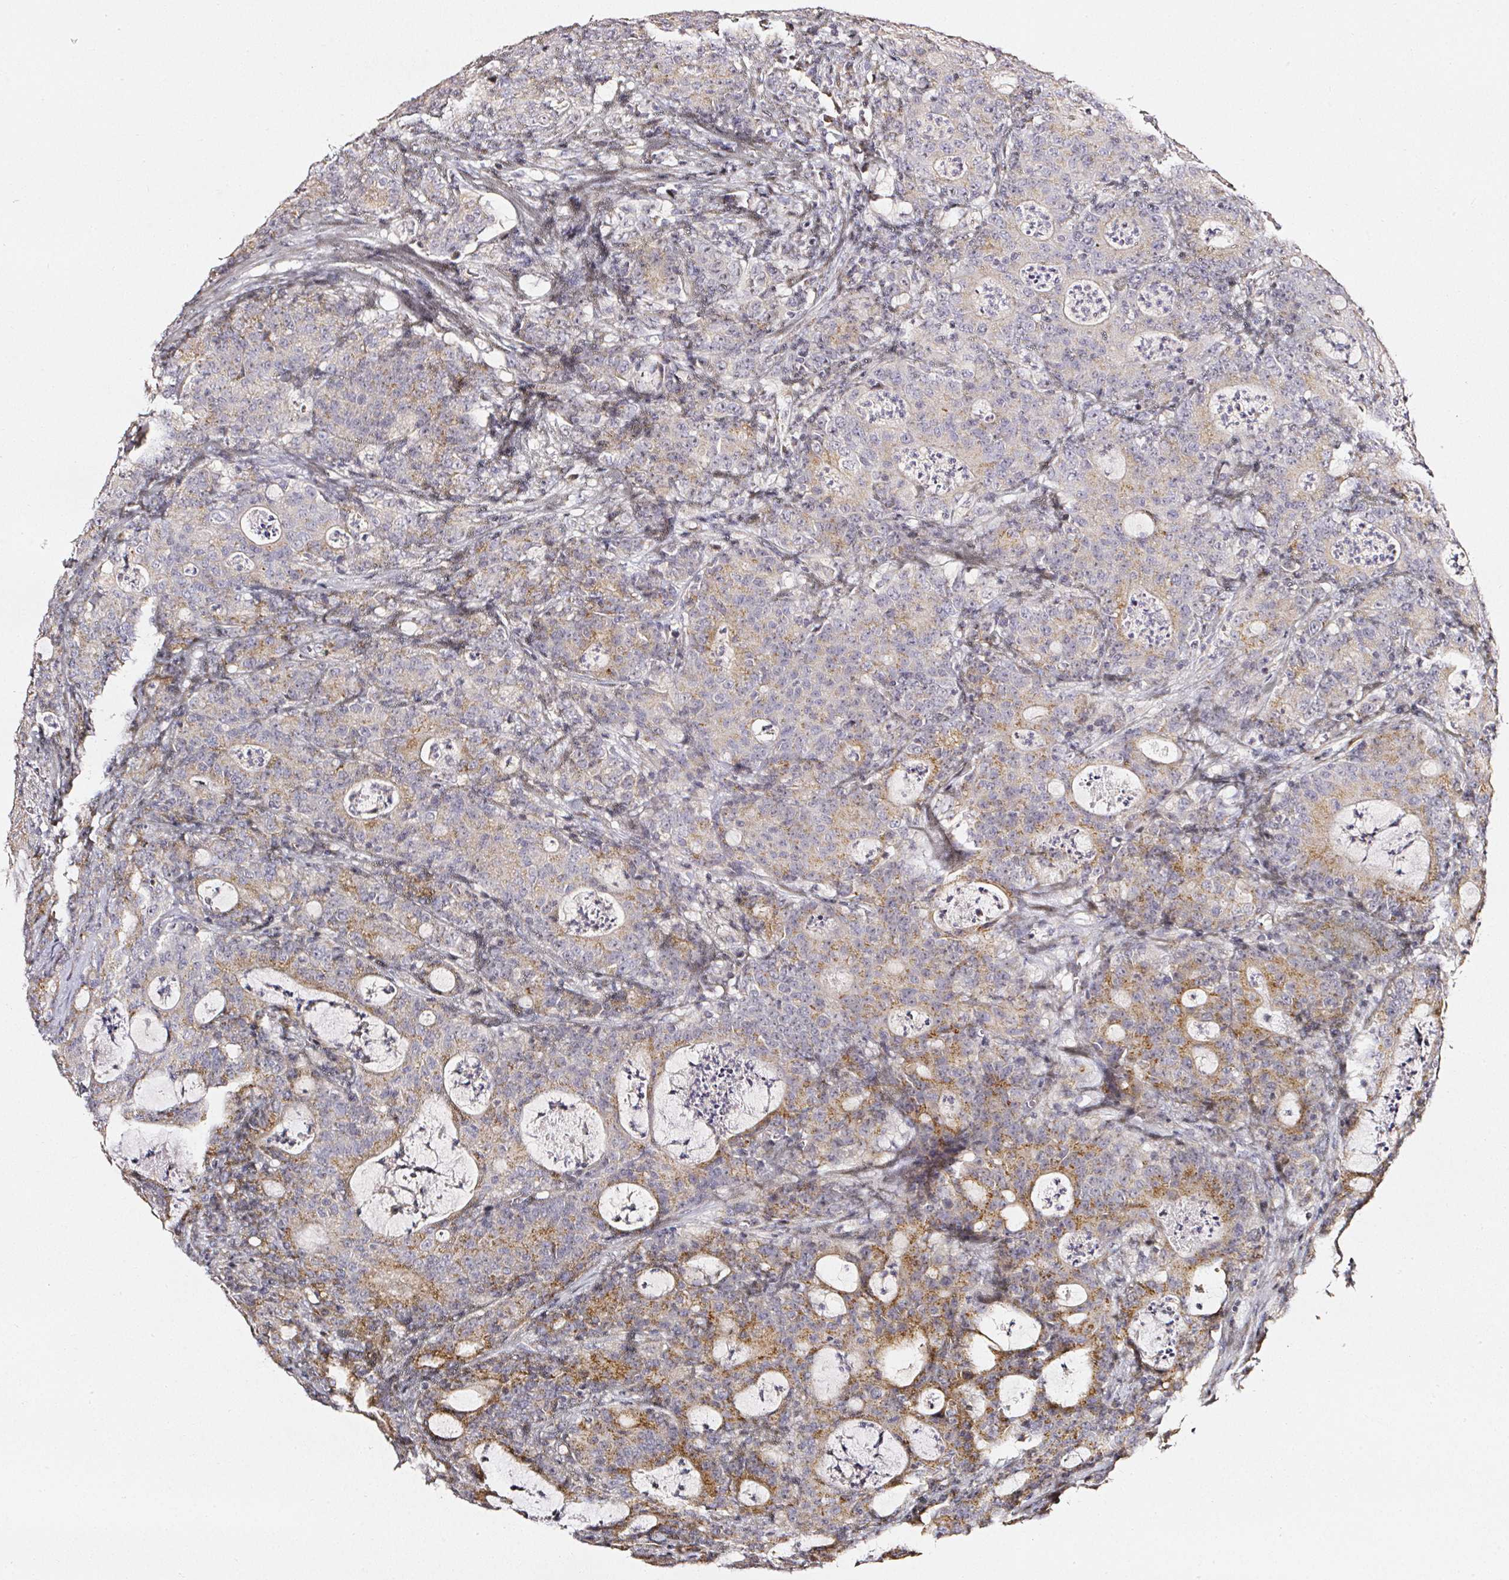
{"staining": {"intensity": "moderate", "quantity": "<25%", "location": "cytoplasmic/membranous"}, "tissue": "colorectal cancer", "cell_type": "Tumor cells", "image_type": "cancer", "snomed": [{"axis": "morphology", "description": "Adenocarcinoma, NOS"}, {"axis": "topography", "description": "Colon"}], "caption": "Immunohistochemistry micrograph of colorectal adenocarcinoma stained for a protein (brown), which demonstrates low levels of moderate cytoplasmic/membranous expression in approximately <25% of tumor cells.", "gene": "NTRK1", "patient": {"sex": "male", "age": 83}}